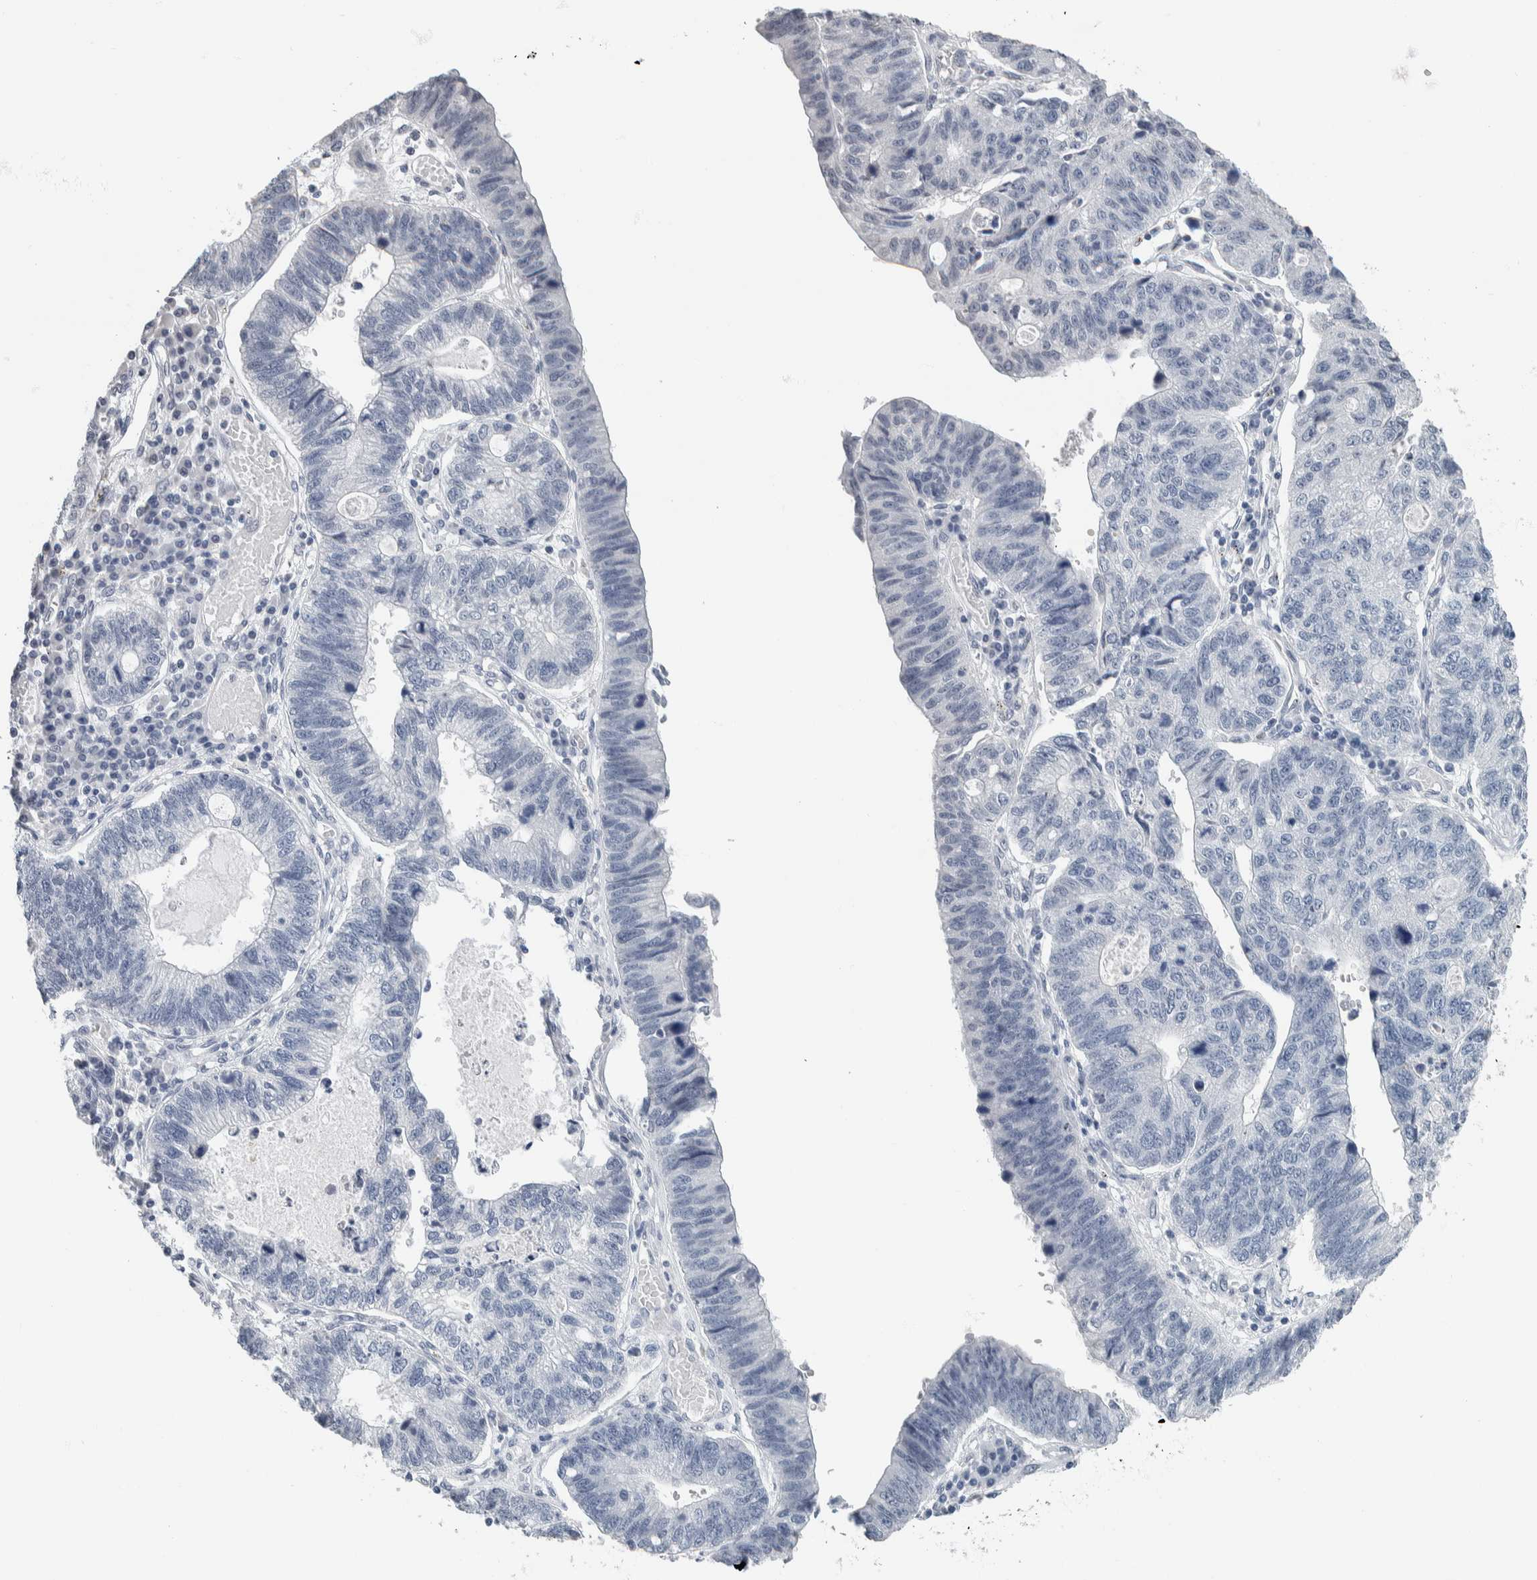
{"staining": {"intensity": "negative", "quantity": "none", "location": "none"}, "tissue": "stomach cancer", "cell_type": "Tumor cells", "image_type": "cancer", "snomed": [{"axis": "morphology", "description": "Adenocarcinoma, NOS"}, {"axis": "topography", "description": "Stomach"}], "caption": "Immunohistochemistry (IHC) image of human adenocarcinoma (stomach) stained for a protein (brown), which exhibits no positivity in tumor cells. Nuclei are stained in blue.", "gene": "NEFM", "patient": {"sex": "male", "age": 59}}